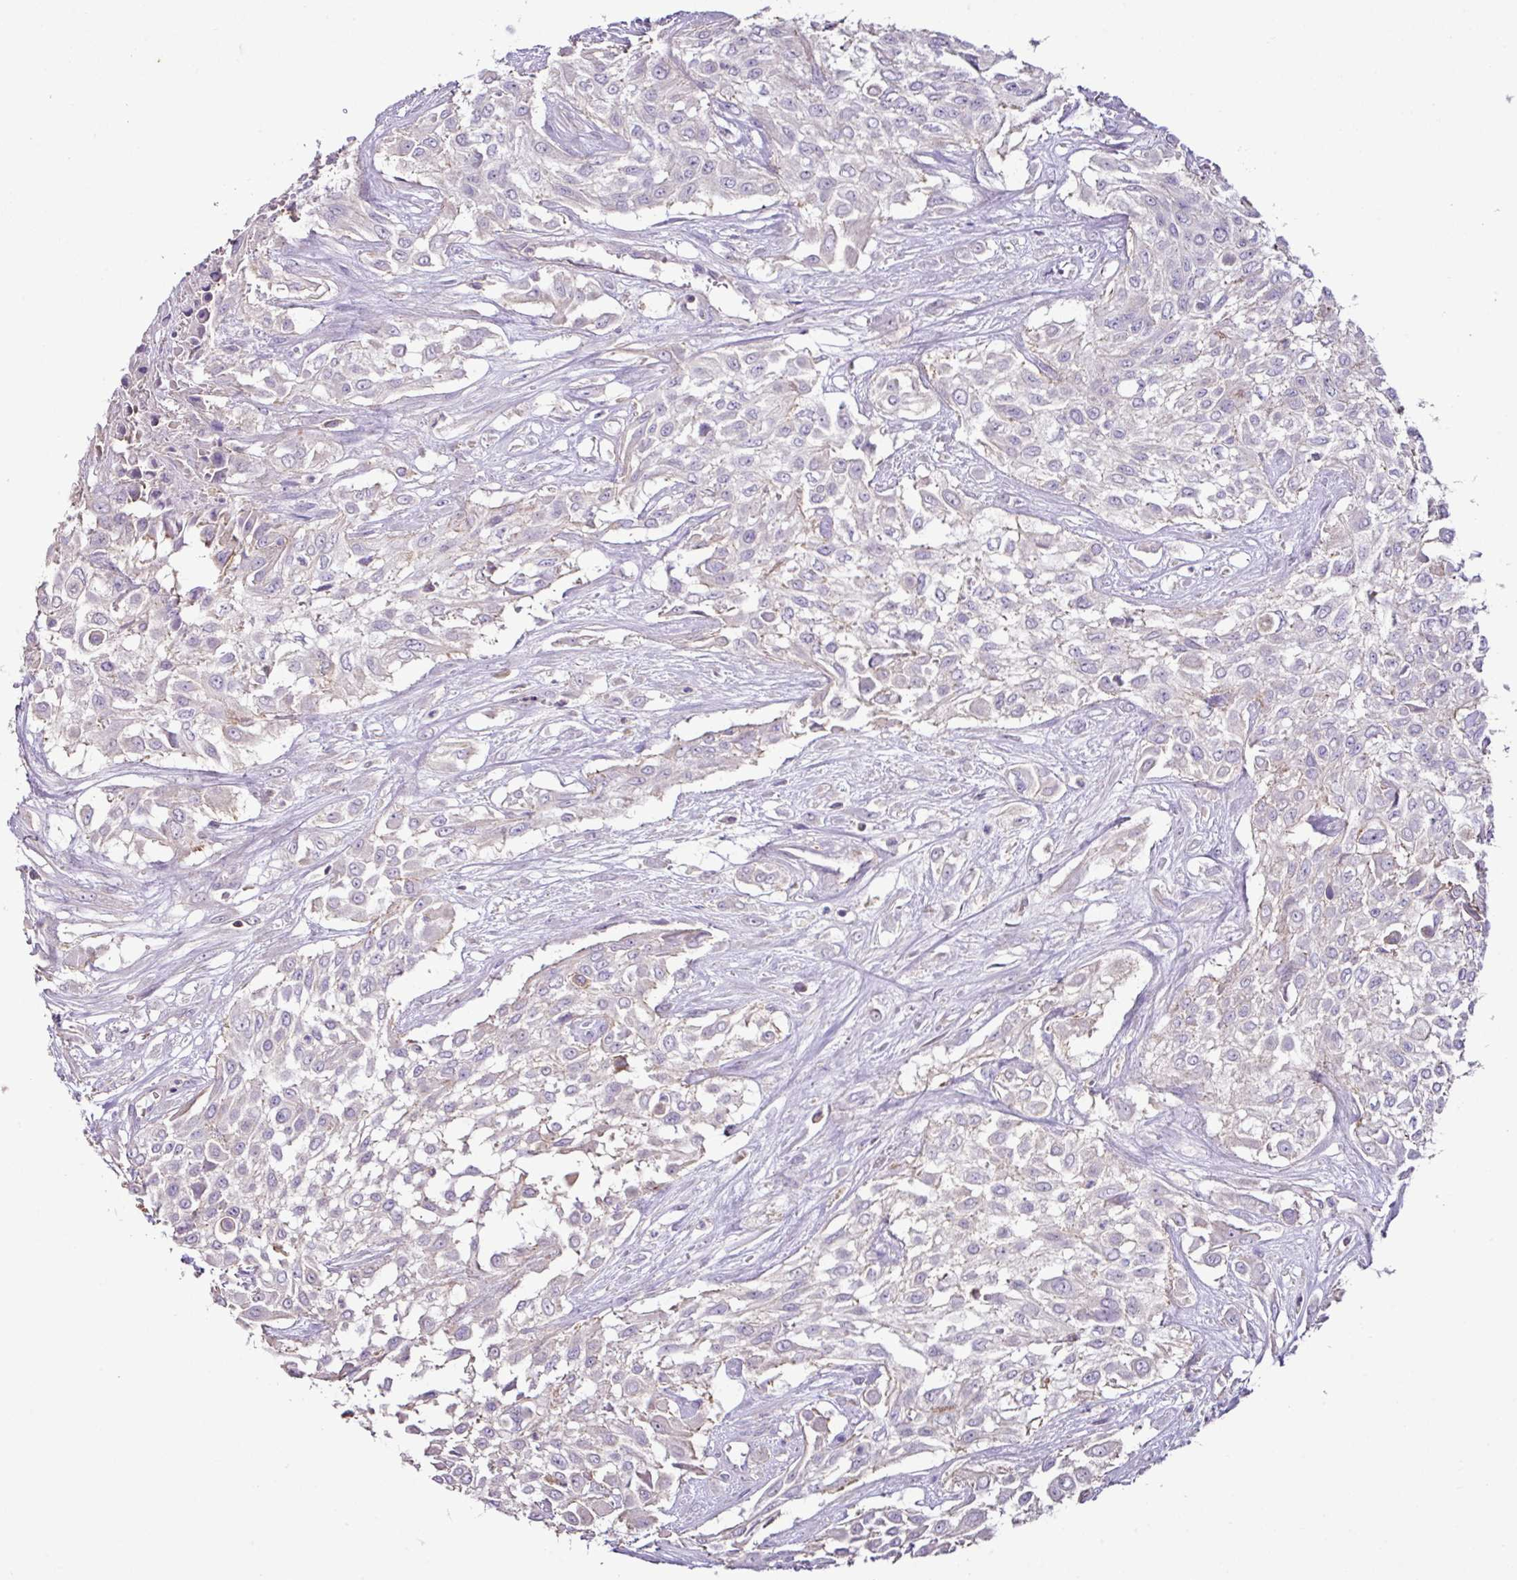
{"staining": {"intensity": "negative", "quantity": "none", "location": "none"}, "tissue": "urothelial cancer", "cell_type": "Tumor cells", "image_type": "cancer", "snomed": [{"axis": "morphology", "description": "Urothelial carcinoma, High grade"}, {"axis": "topography", "description": "Urinary bladder"}], "caption": "The micrograph reveals no staining of tumor cells in high-grade urothelial carcinoma. (Brightfield microscopy of DAB (3,3'-diaminobenzidine) immunohistochemistry (IHC) at high magnification).", "gene": "AGR3", "patient": {"sex": "male", "age": 57}}